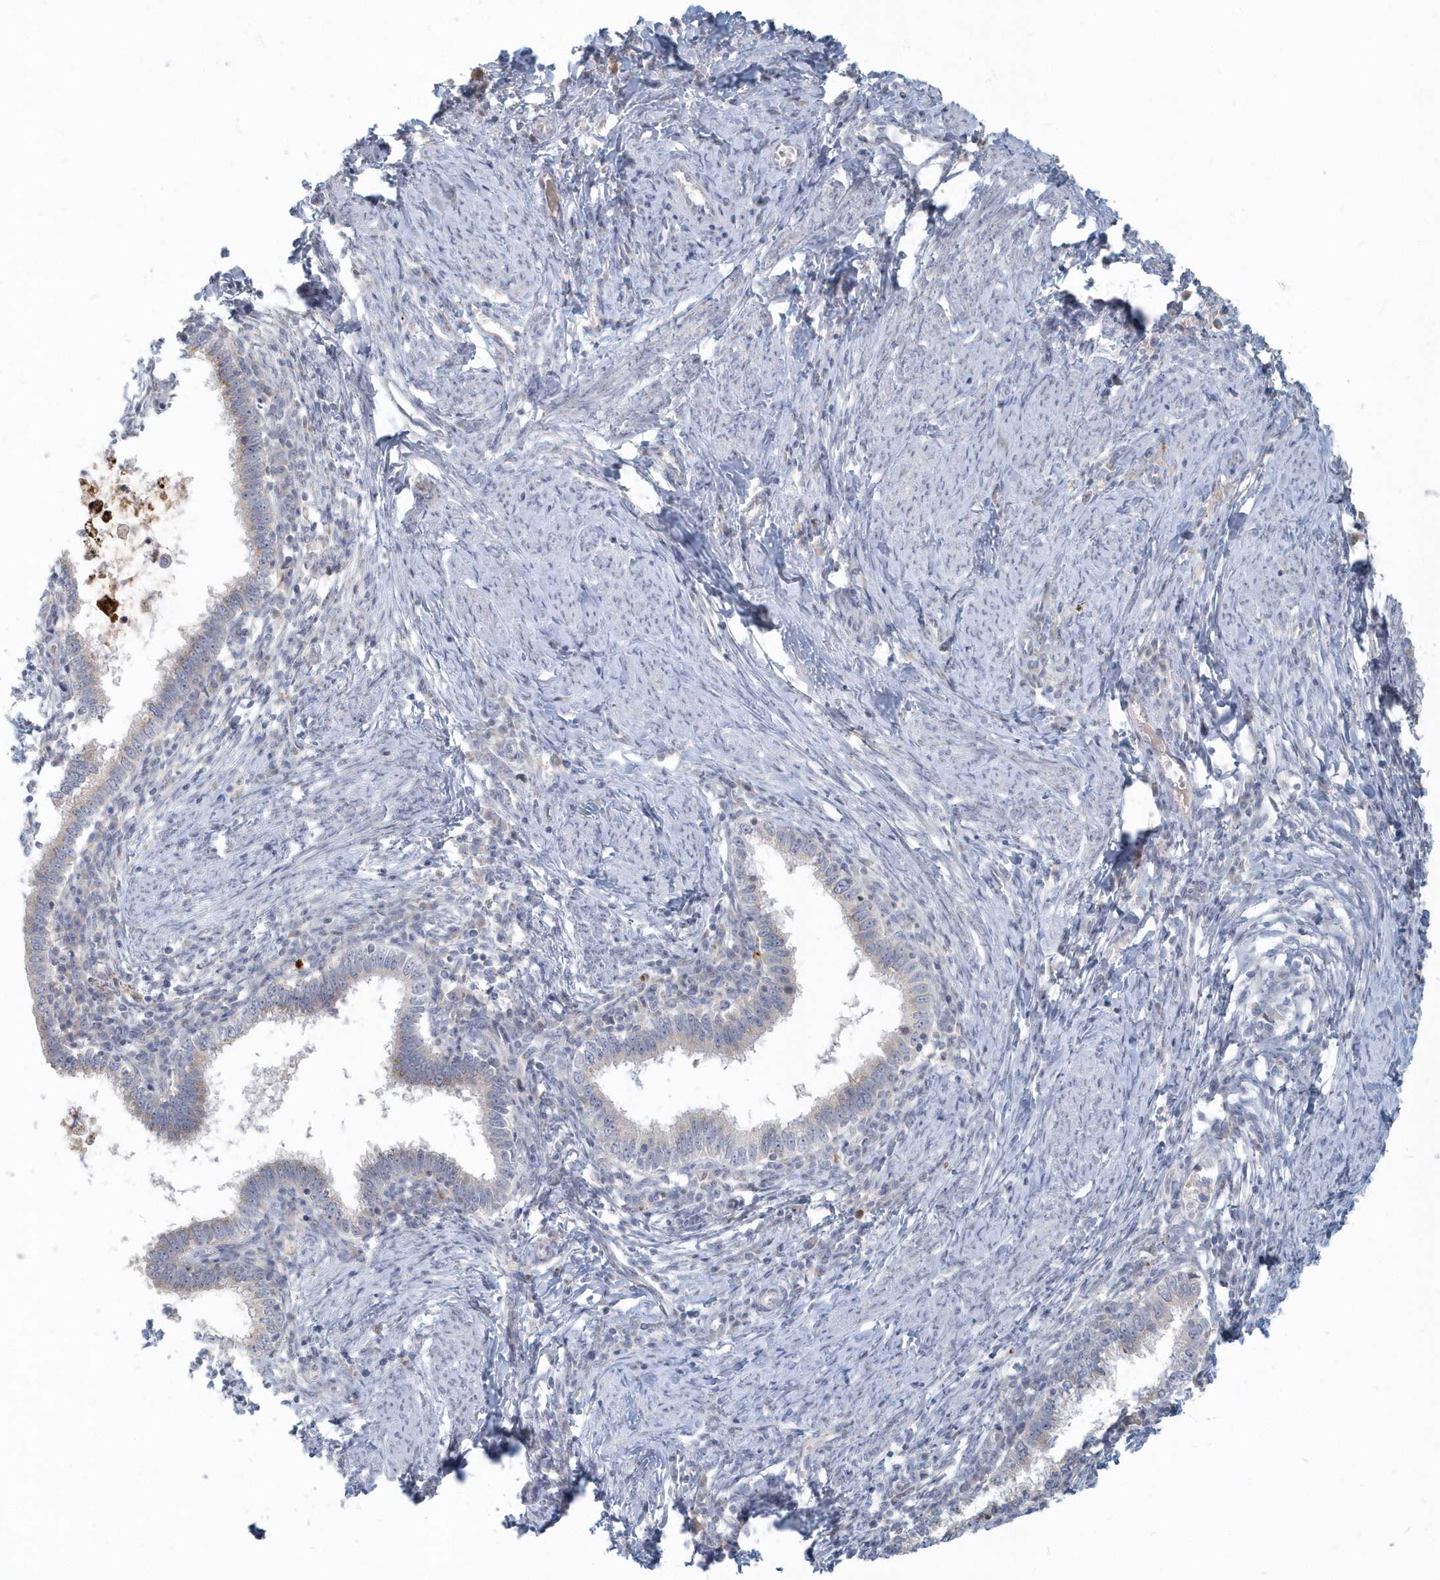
{"staining": {"intensity": "negative", "quantity": "none", "location": "none"}, "tissue": "cervical cancer", "cell_type": "Tumor cells", "image_type": "cancer", "snomed": [{"axis": "morphology", "description": "Adenocarcinoma, NOS"}, {"axis": "topography", "description": "Cervix"}], "caption": "High power microscopy photomicrograph of an immunohistochemistry (IHC) micrograph of cervical cancer (adenocarcinoma), revealing no significant positivity in tumor cells.", "gene": "NAPB", "patient": {"sex": "female", "age": 36}}